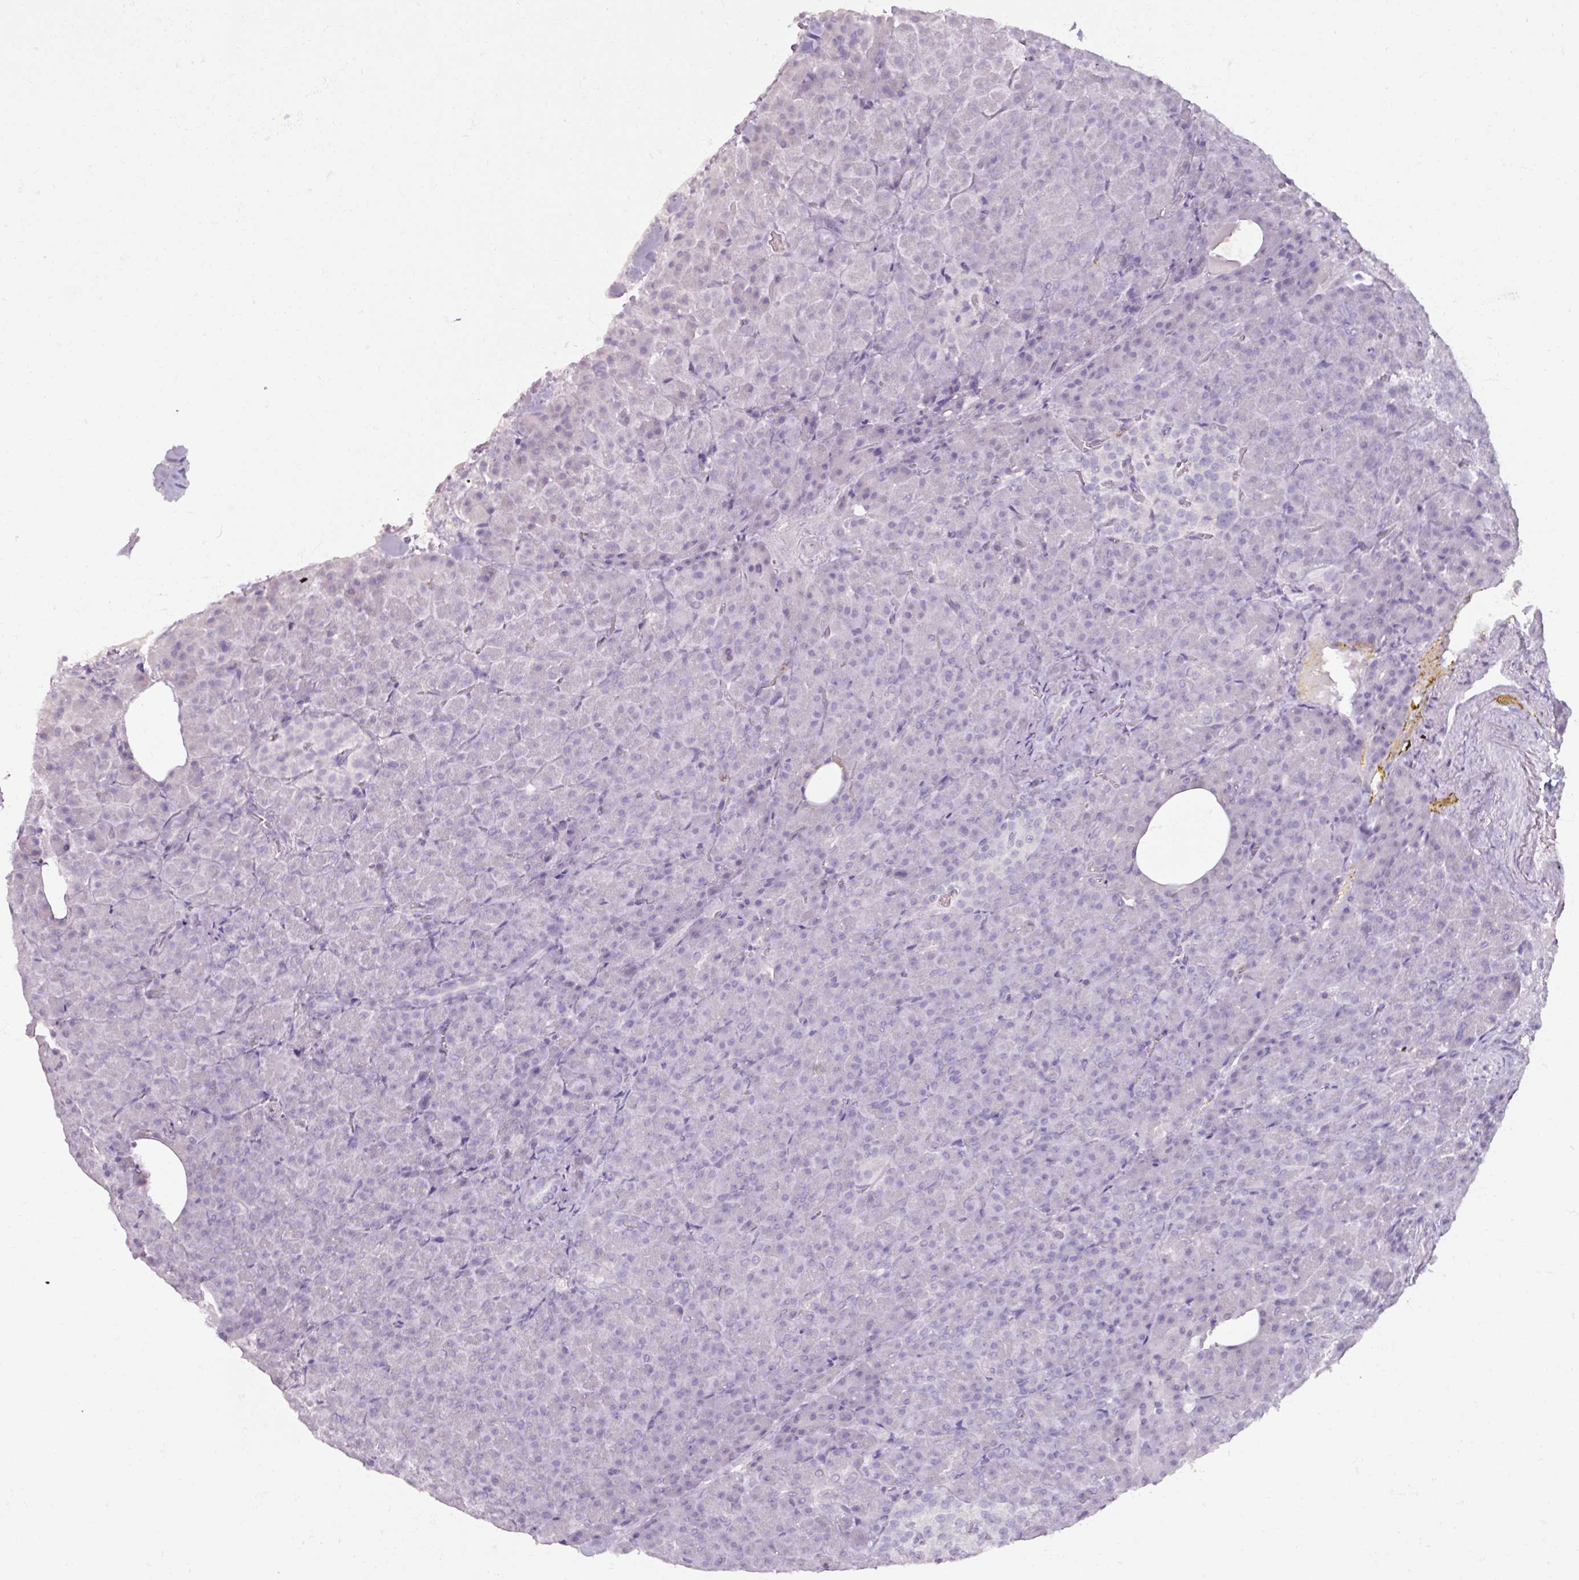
{"staining": {"intensity": "negative", "quantity": "none", "location": "none"}, "tissue": "pancreas", "cell_type": "Exocrine glandular cells", "image_type": "normal", "snomed": [{"axis": "morphology", "description": "Normal tissue, NOS"}, {"axis": "topography", "description": "Pancreas"}], "caption": "Exocrine glandular cells show no significant protein staining in normal pancreas. The staining is performed using DAB brown chromogen with nuclei counter-stained in using hematoxylin.", "gene": "ARG1", "patient": {"sex": "female", "age": 74}}